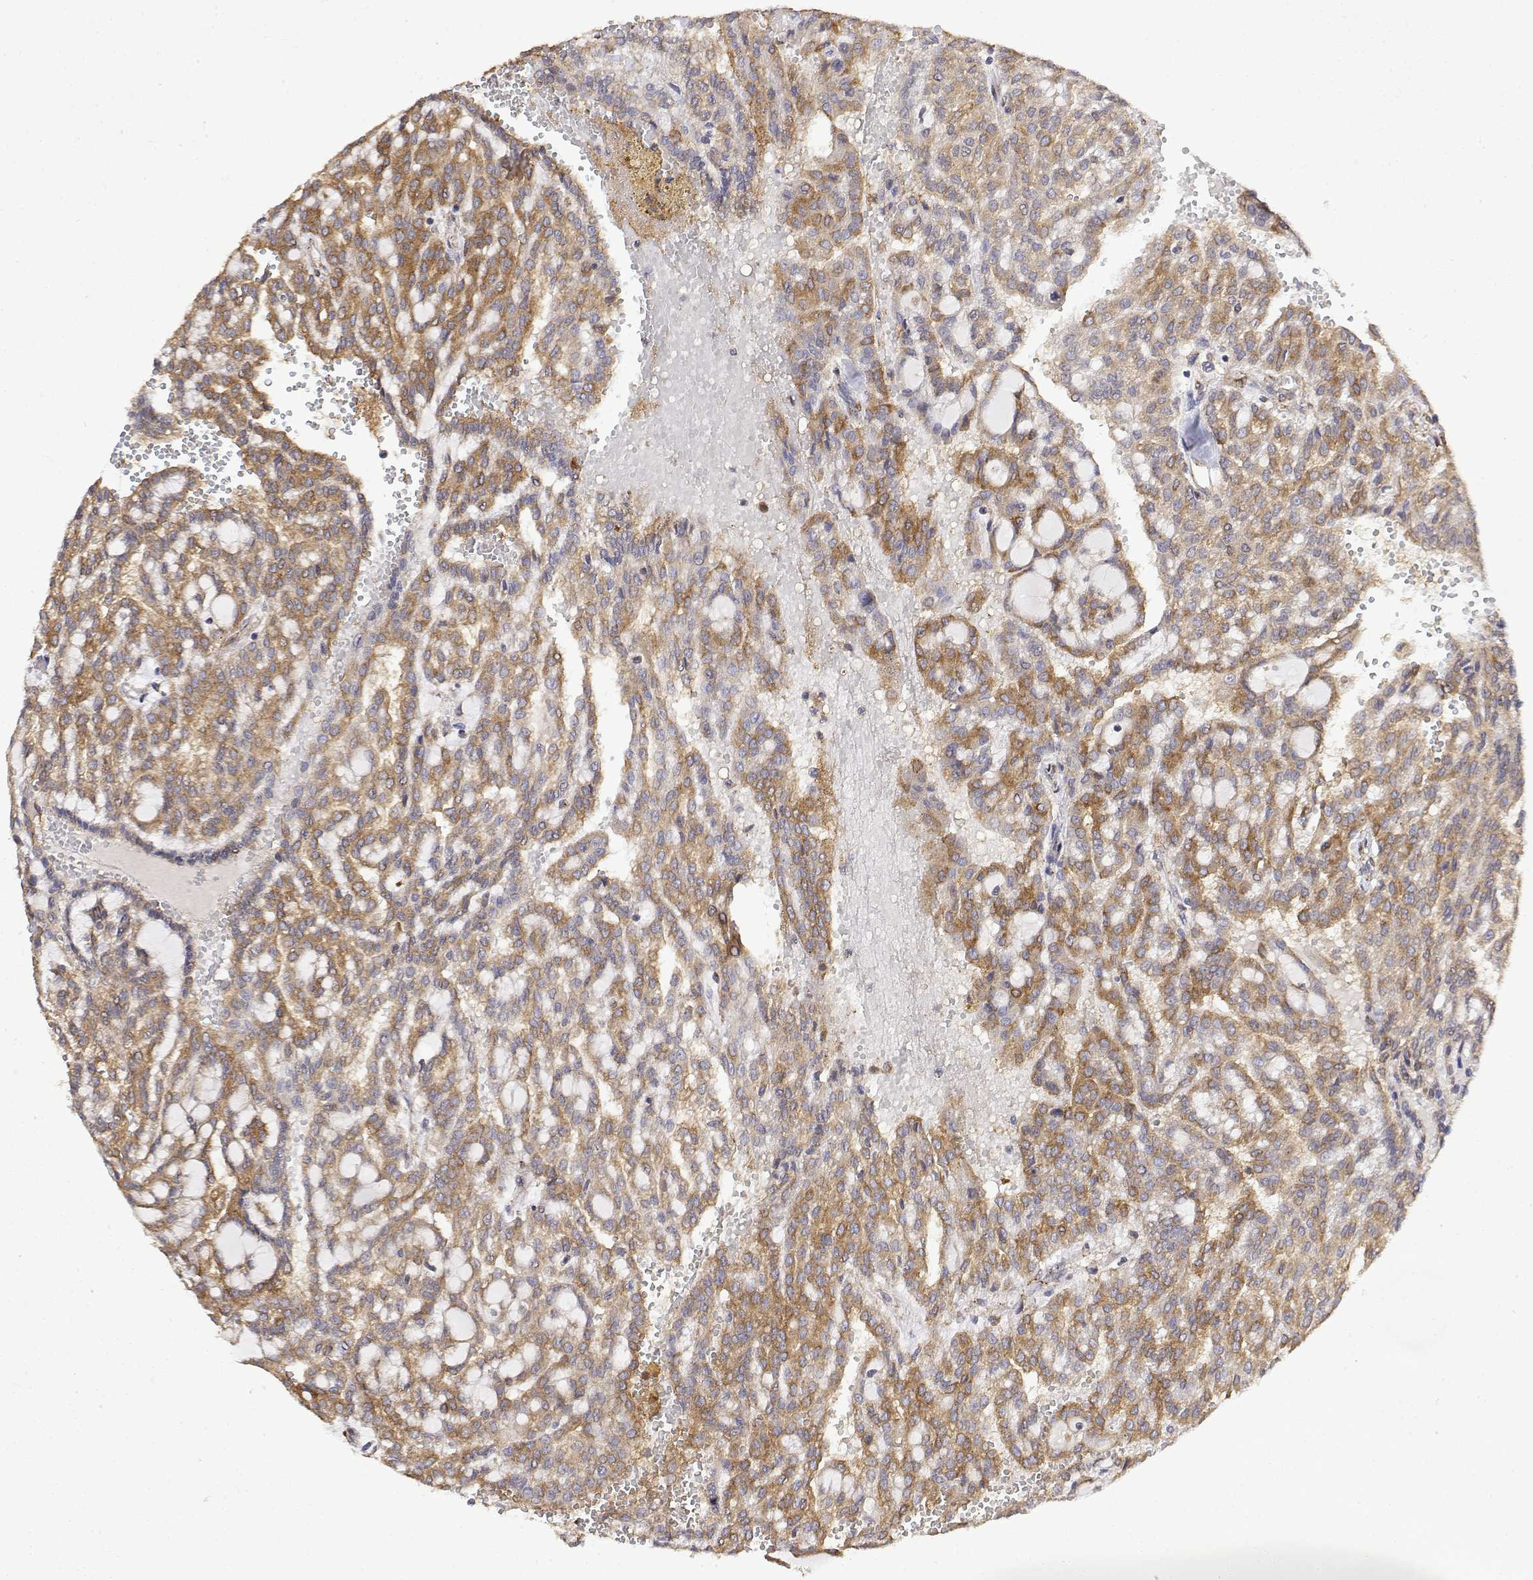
{"staining": {"intensity": "moderate", "quantity": ">75%", "location": "cytoplasmic/membranous"}, "tissue": "renal cancer", "cell_type": "Tumor cells", "image_type": "cancer", "snomed": [{"axis": "morphology", "description": "Adenocarcinoma, NOS"}, {"axis": "topography", "description": "Kidney"}], "caption": "Immunohistochemical staining of renal cancer reveals medium levels of moderate cytoplasmic/membranous positivity in about >75% of tumor cells.", "gene": "PACSIN2", "patient": {"sex": "male", "age": 63}}